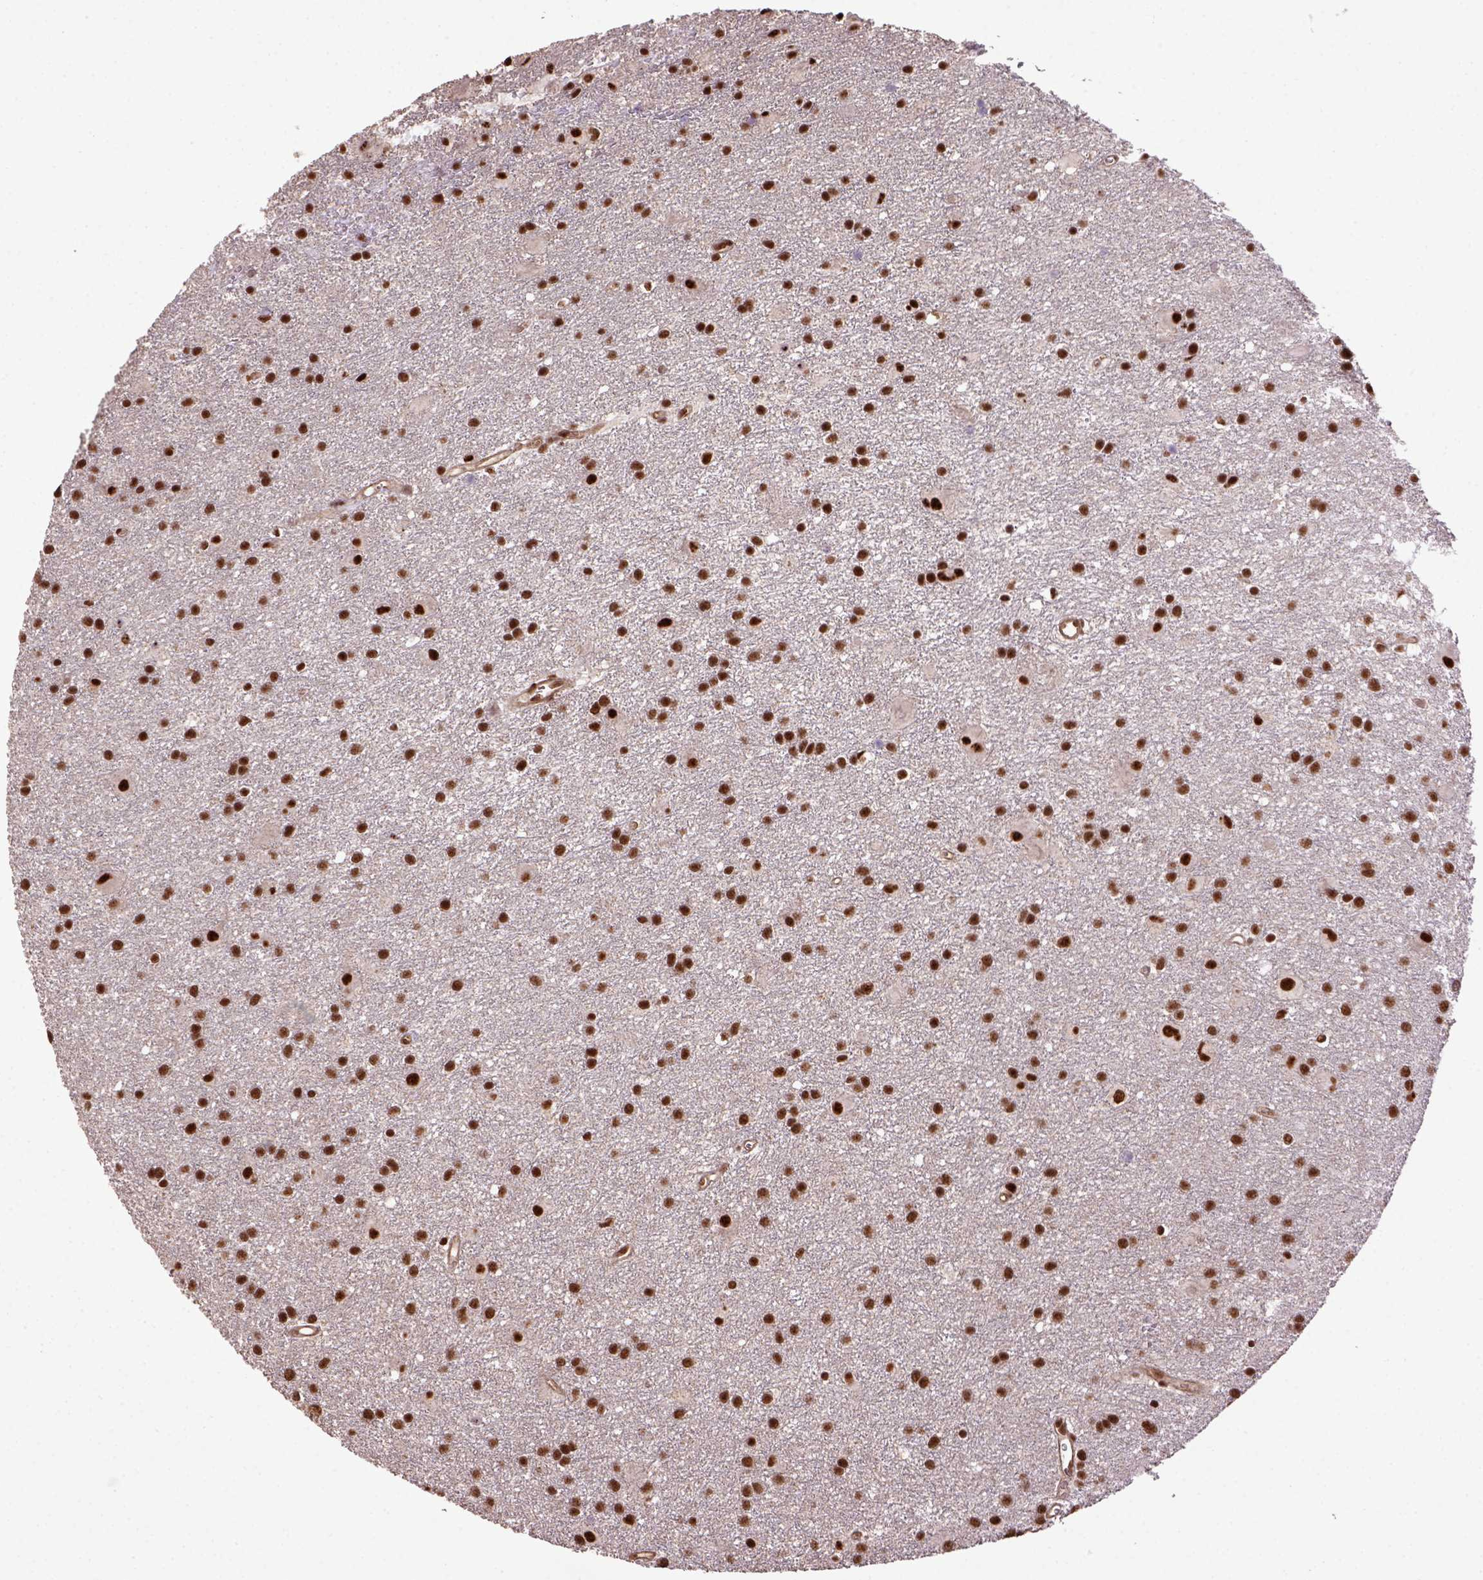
{"staining": {"intensity": "strong", "quantity": ">75%", "location": "nuclear"}, "tissue": "glioma", "cell_type": "Tumor cells", "image_type": "cancer", "snomed": [{"axis": "morphology", "description": "Glioma, malignant, Low grade"}, {"axis": "topography", "description": "Brain"}], "caption": "Human low-grade glioma (malignant) stained with a brown dye exhibits strong nuclear positive staining in approximately >75% of tumor cells.", "gene": "PPIG", "patient": {"sex": "male", "age": 58}}